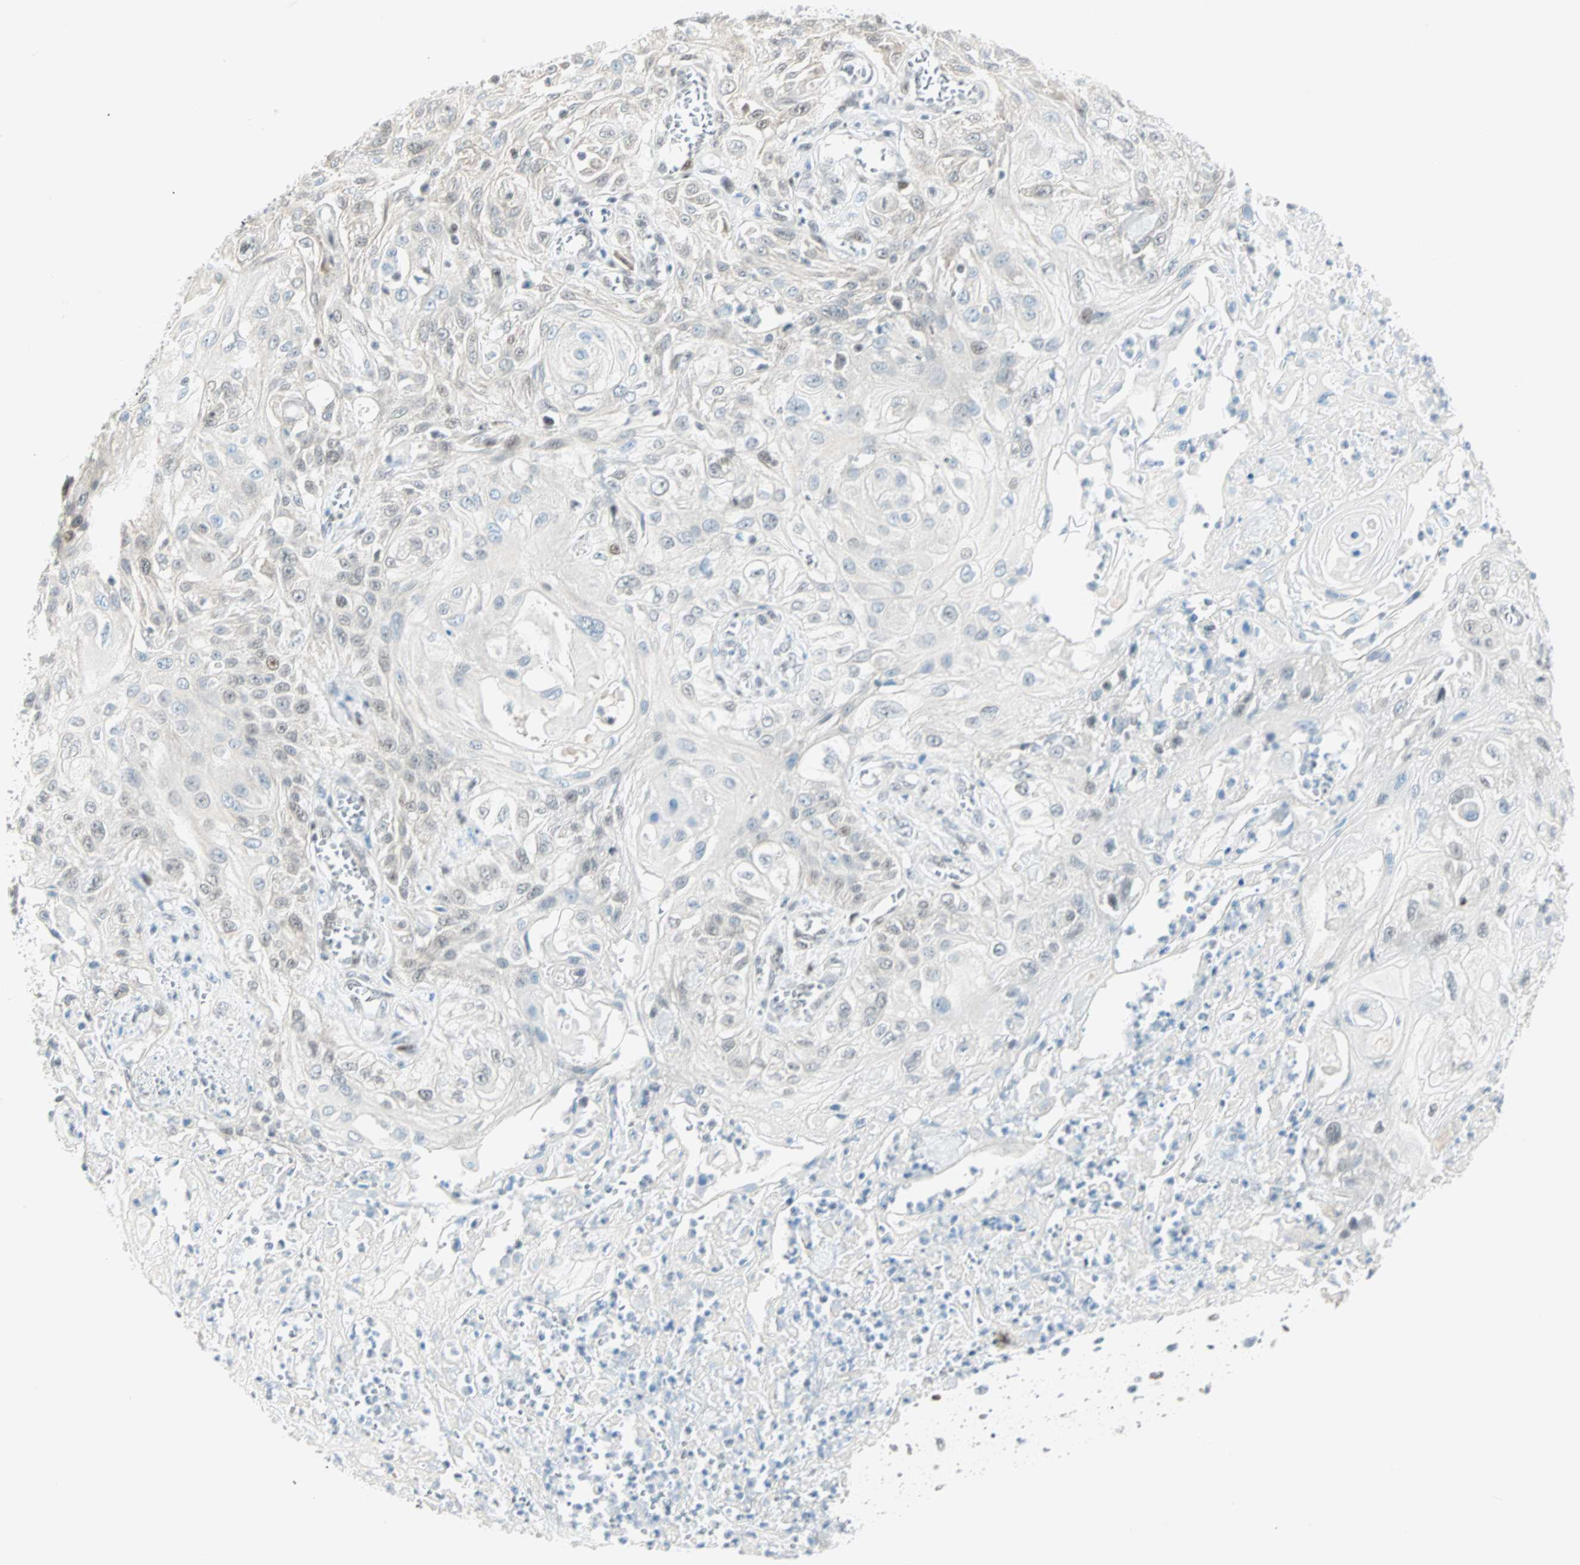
{"staining": {"intensity": "negative", "quantity": "none", "location": "none"}, "tissue": "skin cancer", "cell_type": "Tumor cells", "image_type": "cancer", "snomed": [{"axis": "morphology", "description": "Squamous cell carcinoma, NOS"}, {"axis": "morphology", "description": "Squamous cell carcinoma, metastatic, NOS"}, {"axis": "topography", "description": "Skin"}, {"axis": "topography", "description": "Lymph node"}], "caption": "Protein analysis of skin squamous cell carcinoma displays no significant expression in tumor cells.", "gene": "PKNOX1", "patient": {"sex": "male", "age": 75}}